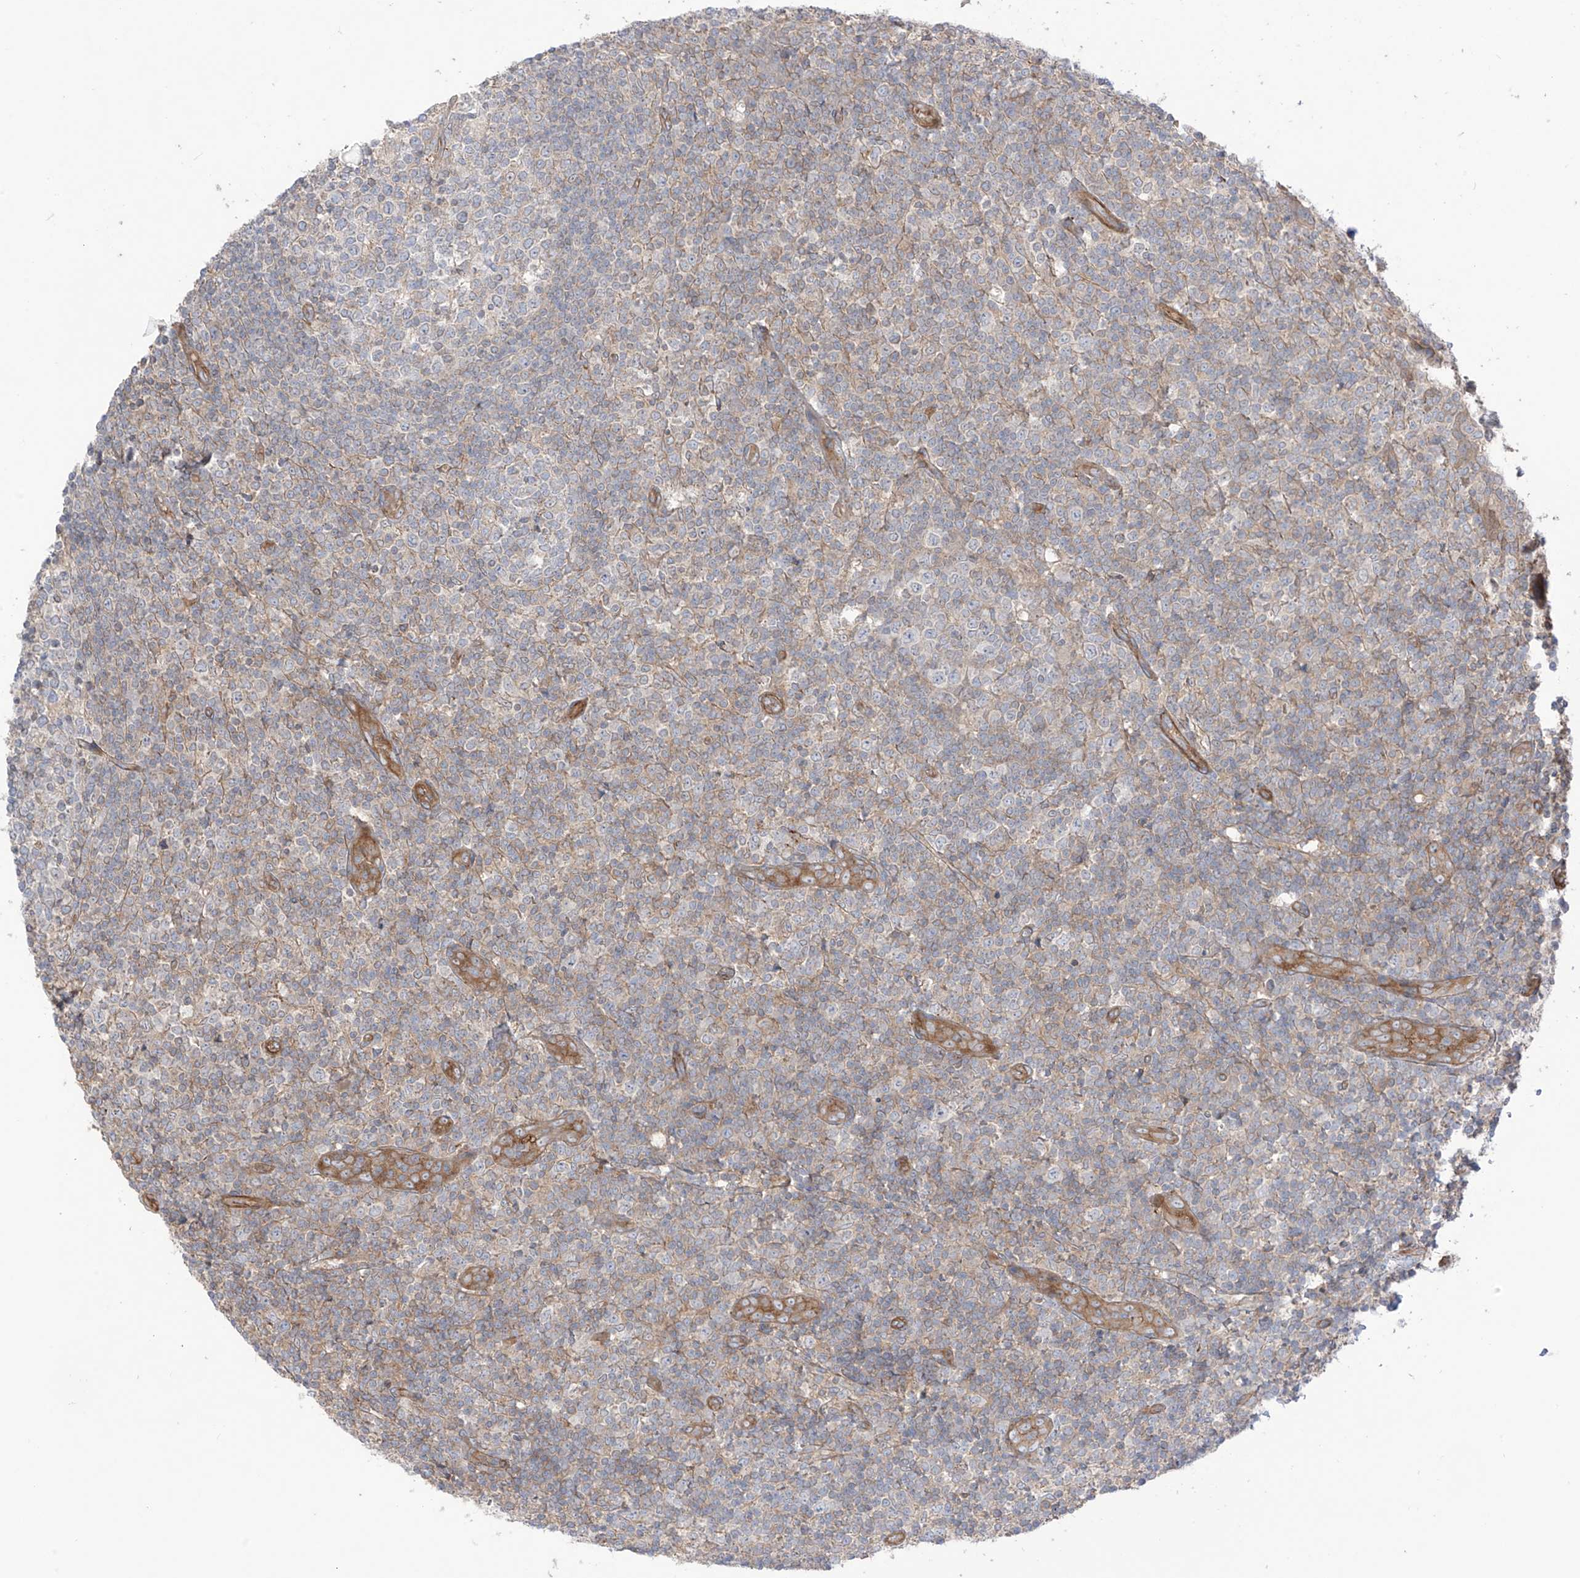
{"staining": {"intensity": "negative", "quantity": "none", "location": "none"}, "tissue": "tonsil", "cell_type": "Germinal center cells", "image_type": "normal", "snomed": [{"axis": "morphology", "description": "Normal tissue, NOS"}, {"axis": "topography", "description": "Tonsil"}], "caption": "The photomicrograph displays no staining of germinal center cells in benign tonsil.", "gene": "TRMU", "patient": {"sex": "female", "age": 19}}